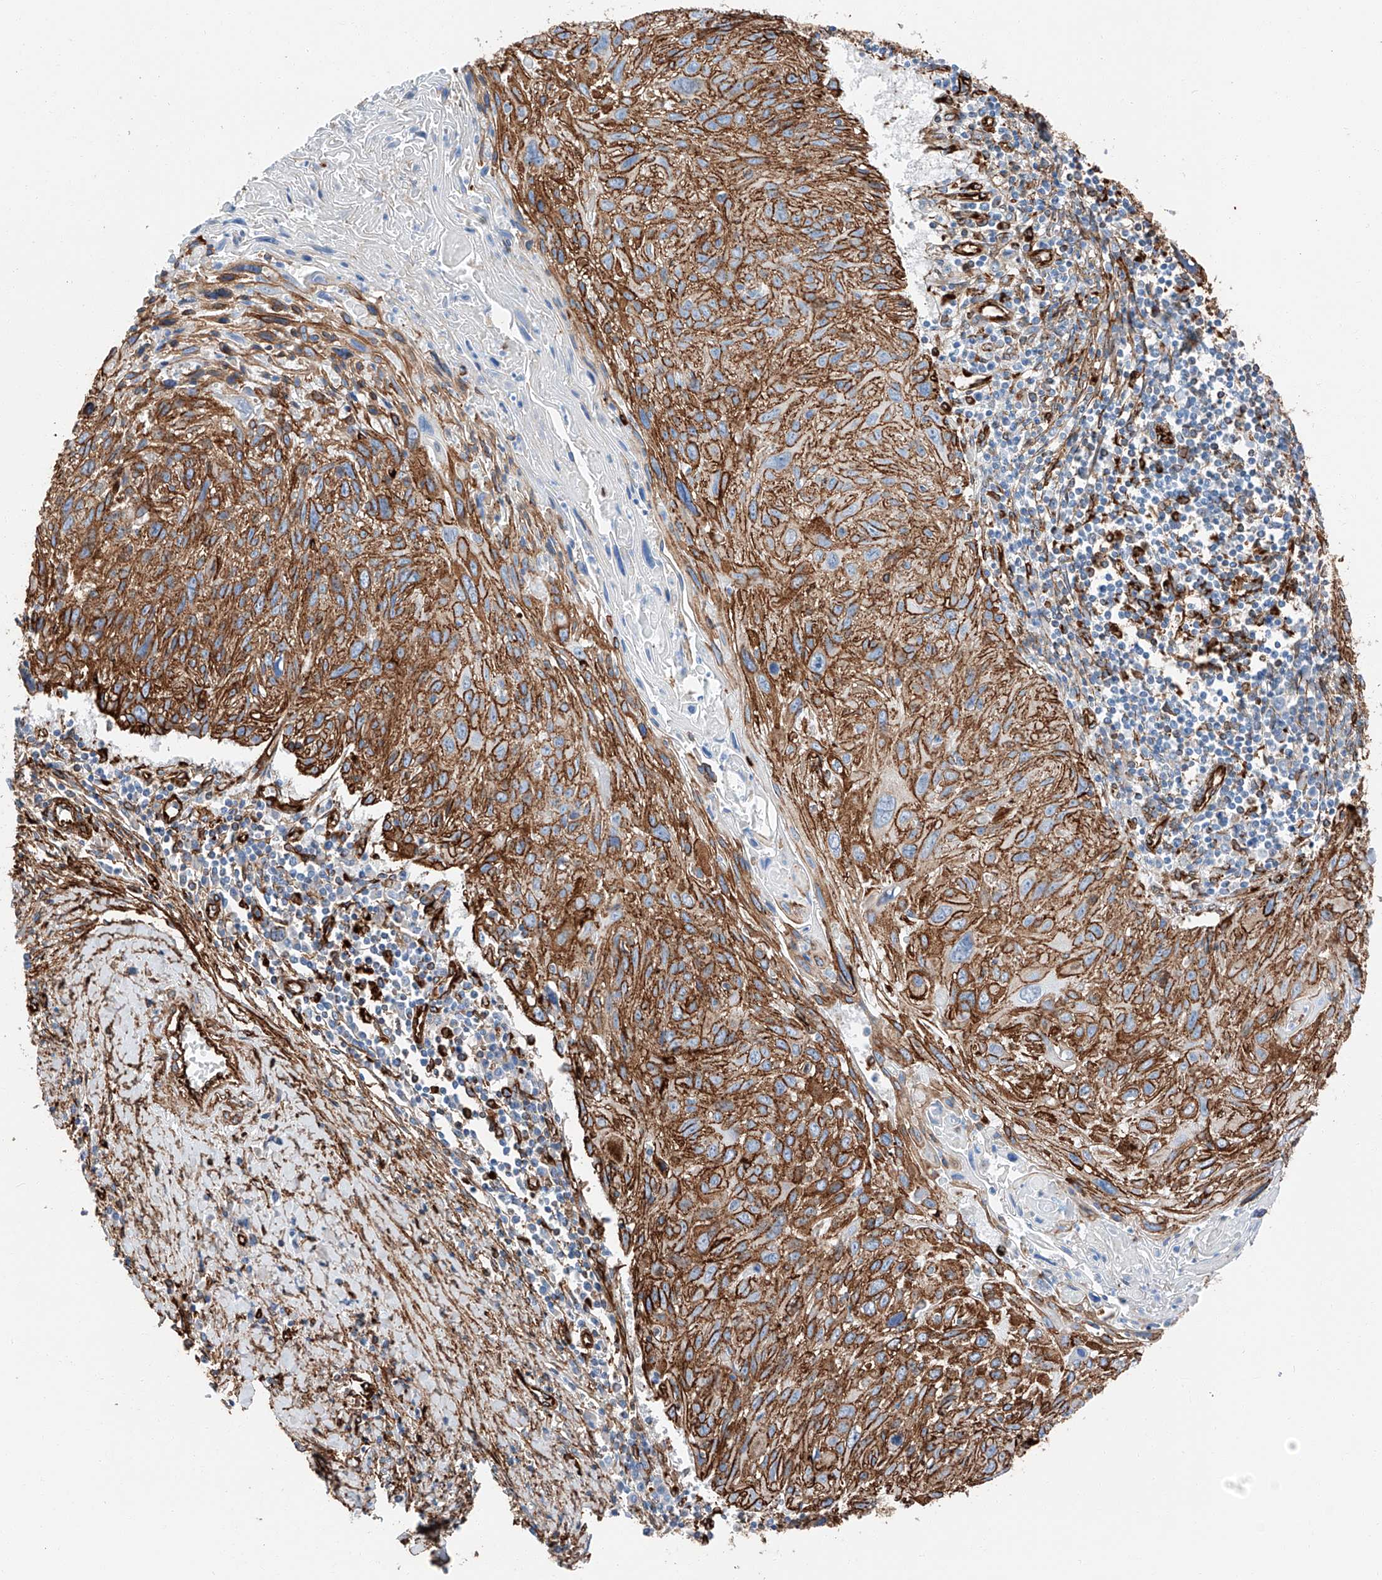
{"staining": {"intensity": "strong", "quantity": ">75%", "location": "cytoplasmic/membranous"}, "tissue": "cervical cancer", "cell_type": "Tumor cells", "image_type": "cancer", "snomed": [{"axis": "morphology", "description": "Squamous cell carcinoma, NOS"}, {"axis": "topography", "description": "Cervix"}], "caption": "Squamous cell carcinoma (cervical) tissue demonstrates strong cytoplasmic/membranous positivity in about >75% of tumor cells", "gene": "ZNF804A", "patient": {"sex": "female", "age": 51}}